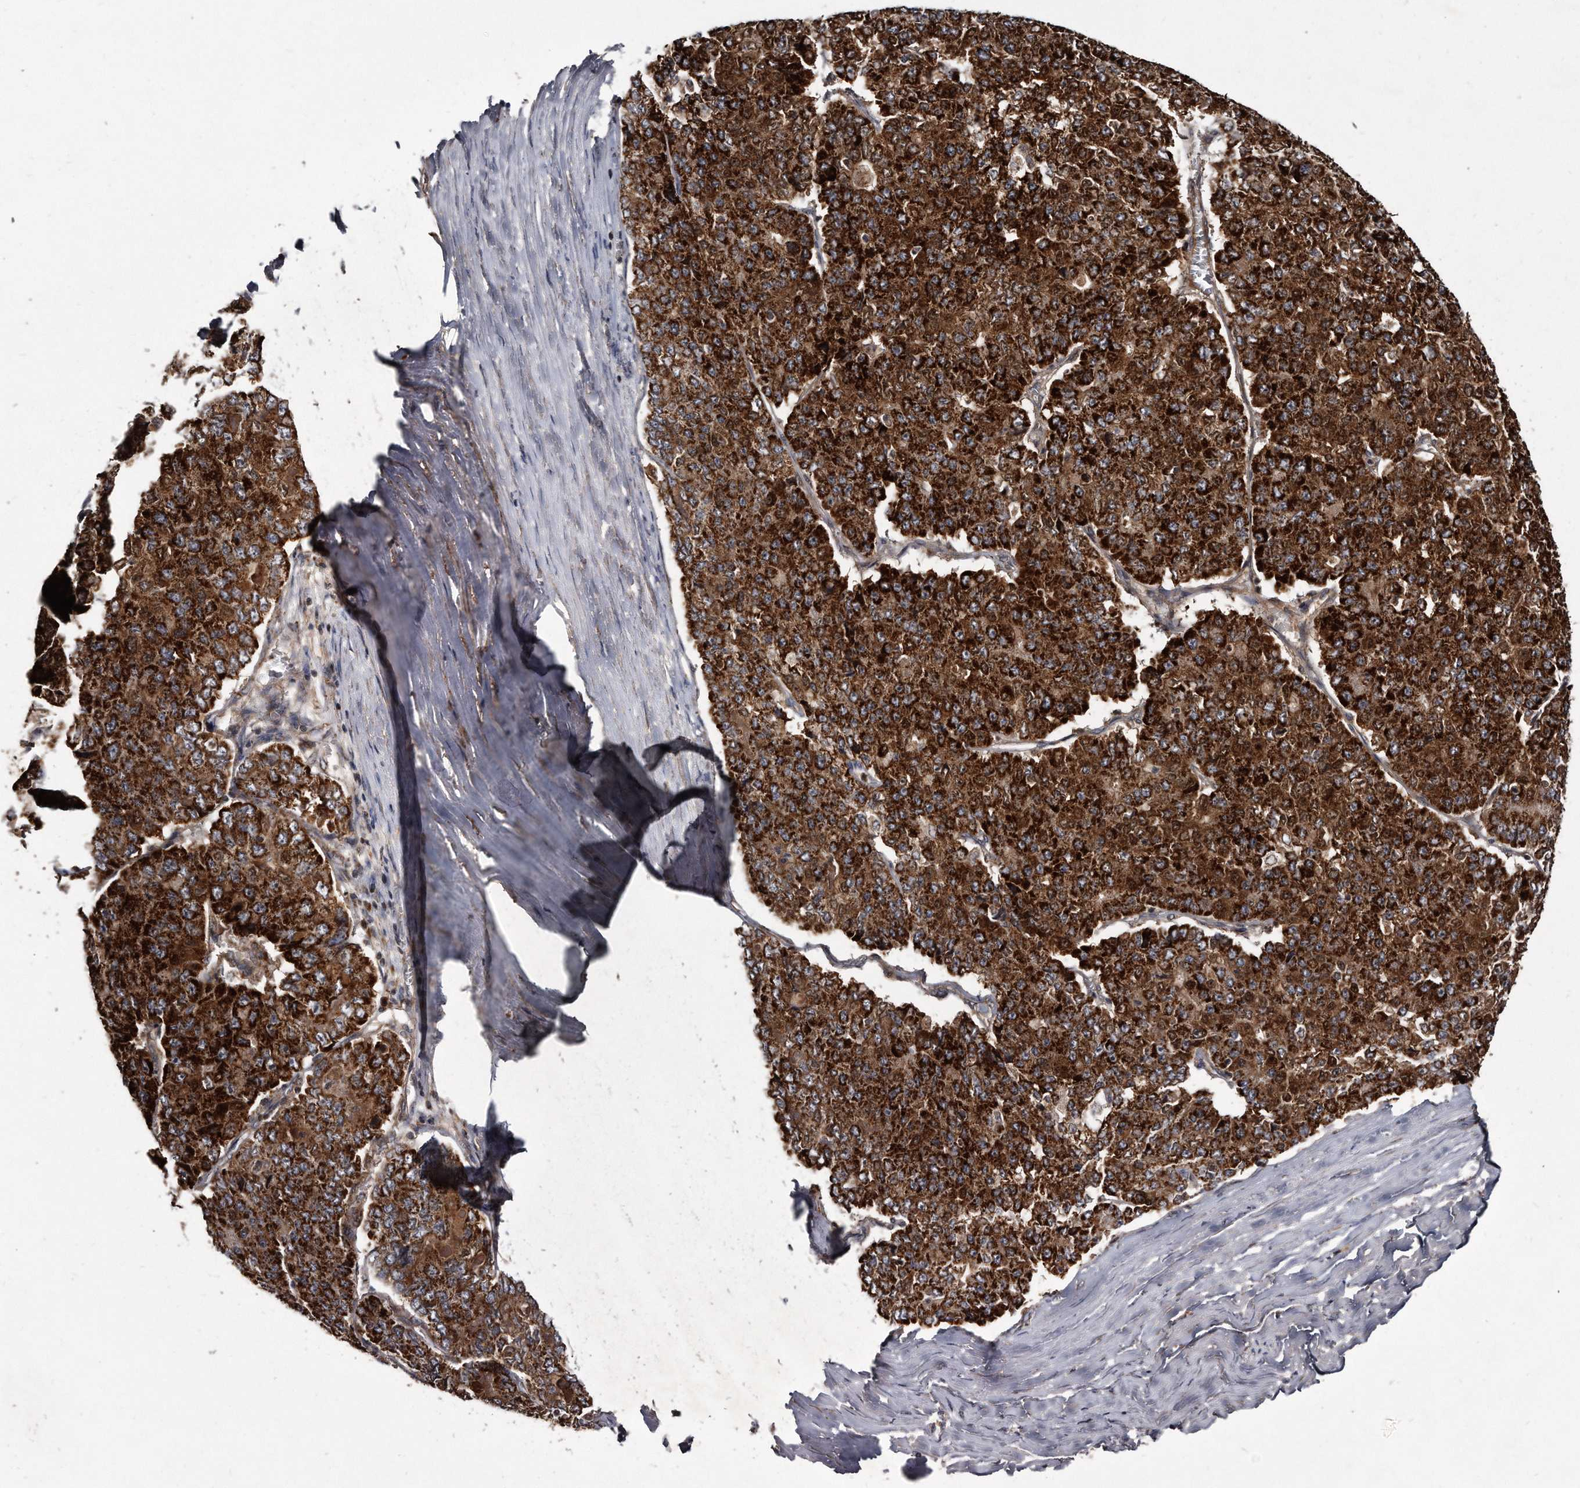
{"staining": {"intensity": "strong", "quantity": ">75%", "location": "cytoplasmic/membranous"}, "tissue": "pancreatic cancer", "cell_type": "Tumor cells", "image_type": "cancer", "snomed": [{"axis": "morphology", "description": "Adenocarcinoma, NOS"}, {"axis": "topography", "description": "Pancreas"}], "caption": "Immunohistochemical staining of human pancreatic cancer (adenocarcinoma) shows strong cytoplasmic/membranous protein positivity in approximately >75% of tumor cells.", "gene": "FAM136A", "patient": {"sex": "male", "age": 50}}